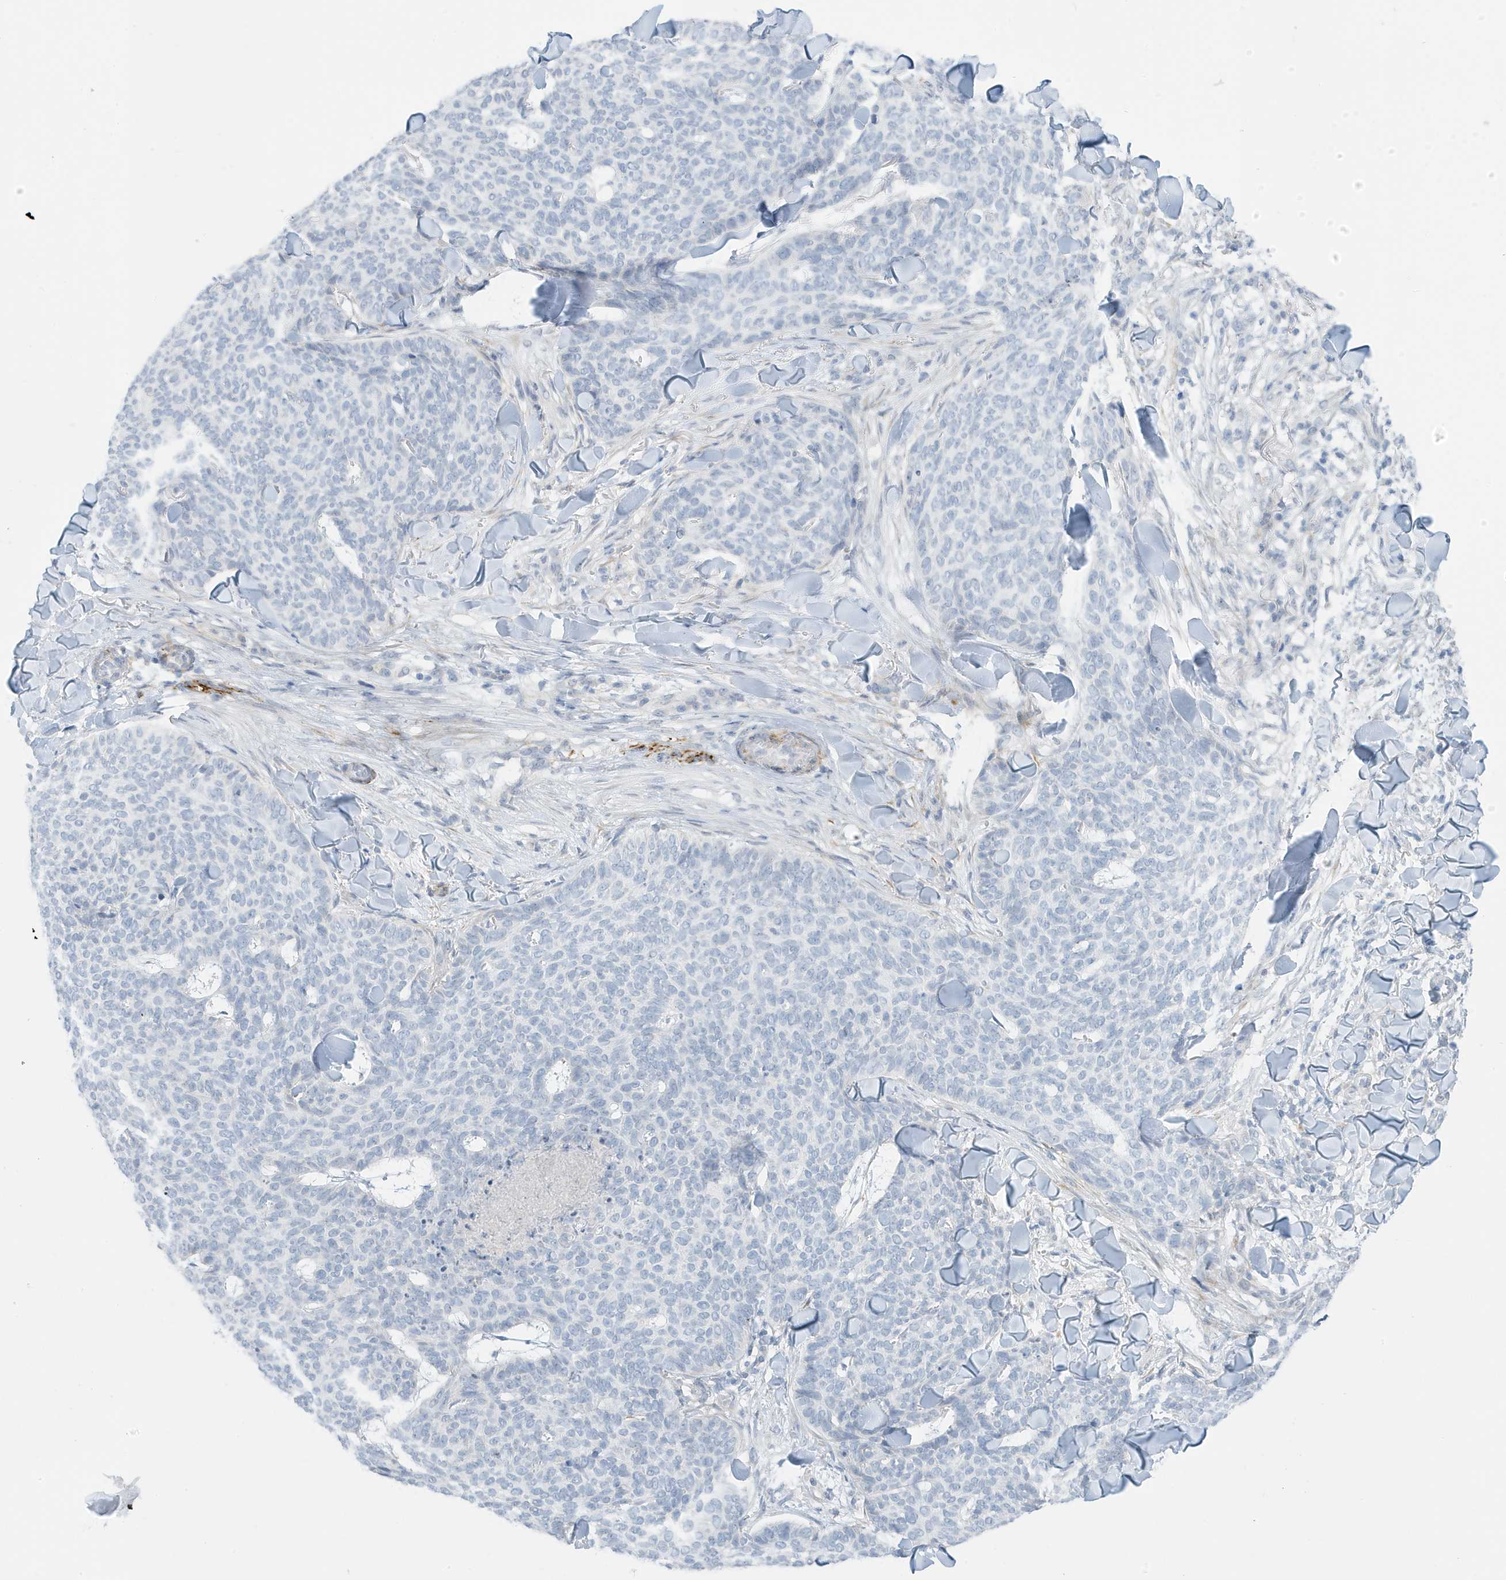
{"staining": {"intensity": "negative", "quantity": "none", "location": "none"}, "tissue": "skin cancer", "cell_type": "Tumor cells", "image_type": "cancer", "snomed": [{"axis": "morphology", "description": "Normal tissue, NOS"}, {"axis": "morphology", "description": "Basal cell carcinoma"}, {"axis": "topography", "description": "Skin"}], "caption": "Immunohistochemical staining of human skin cancer shows no significant staining in tumor cells.", "gene": "PERM1", "patient": {"sex": "male", "age": 50}}